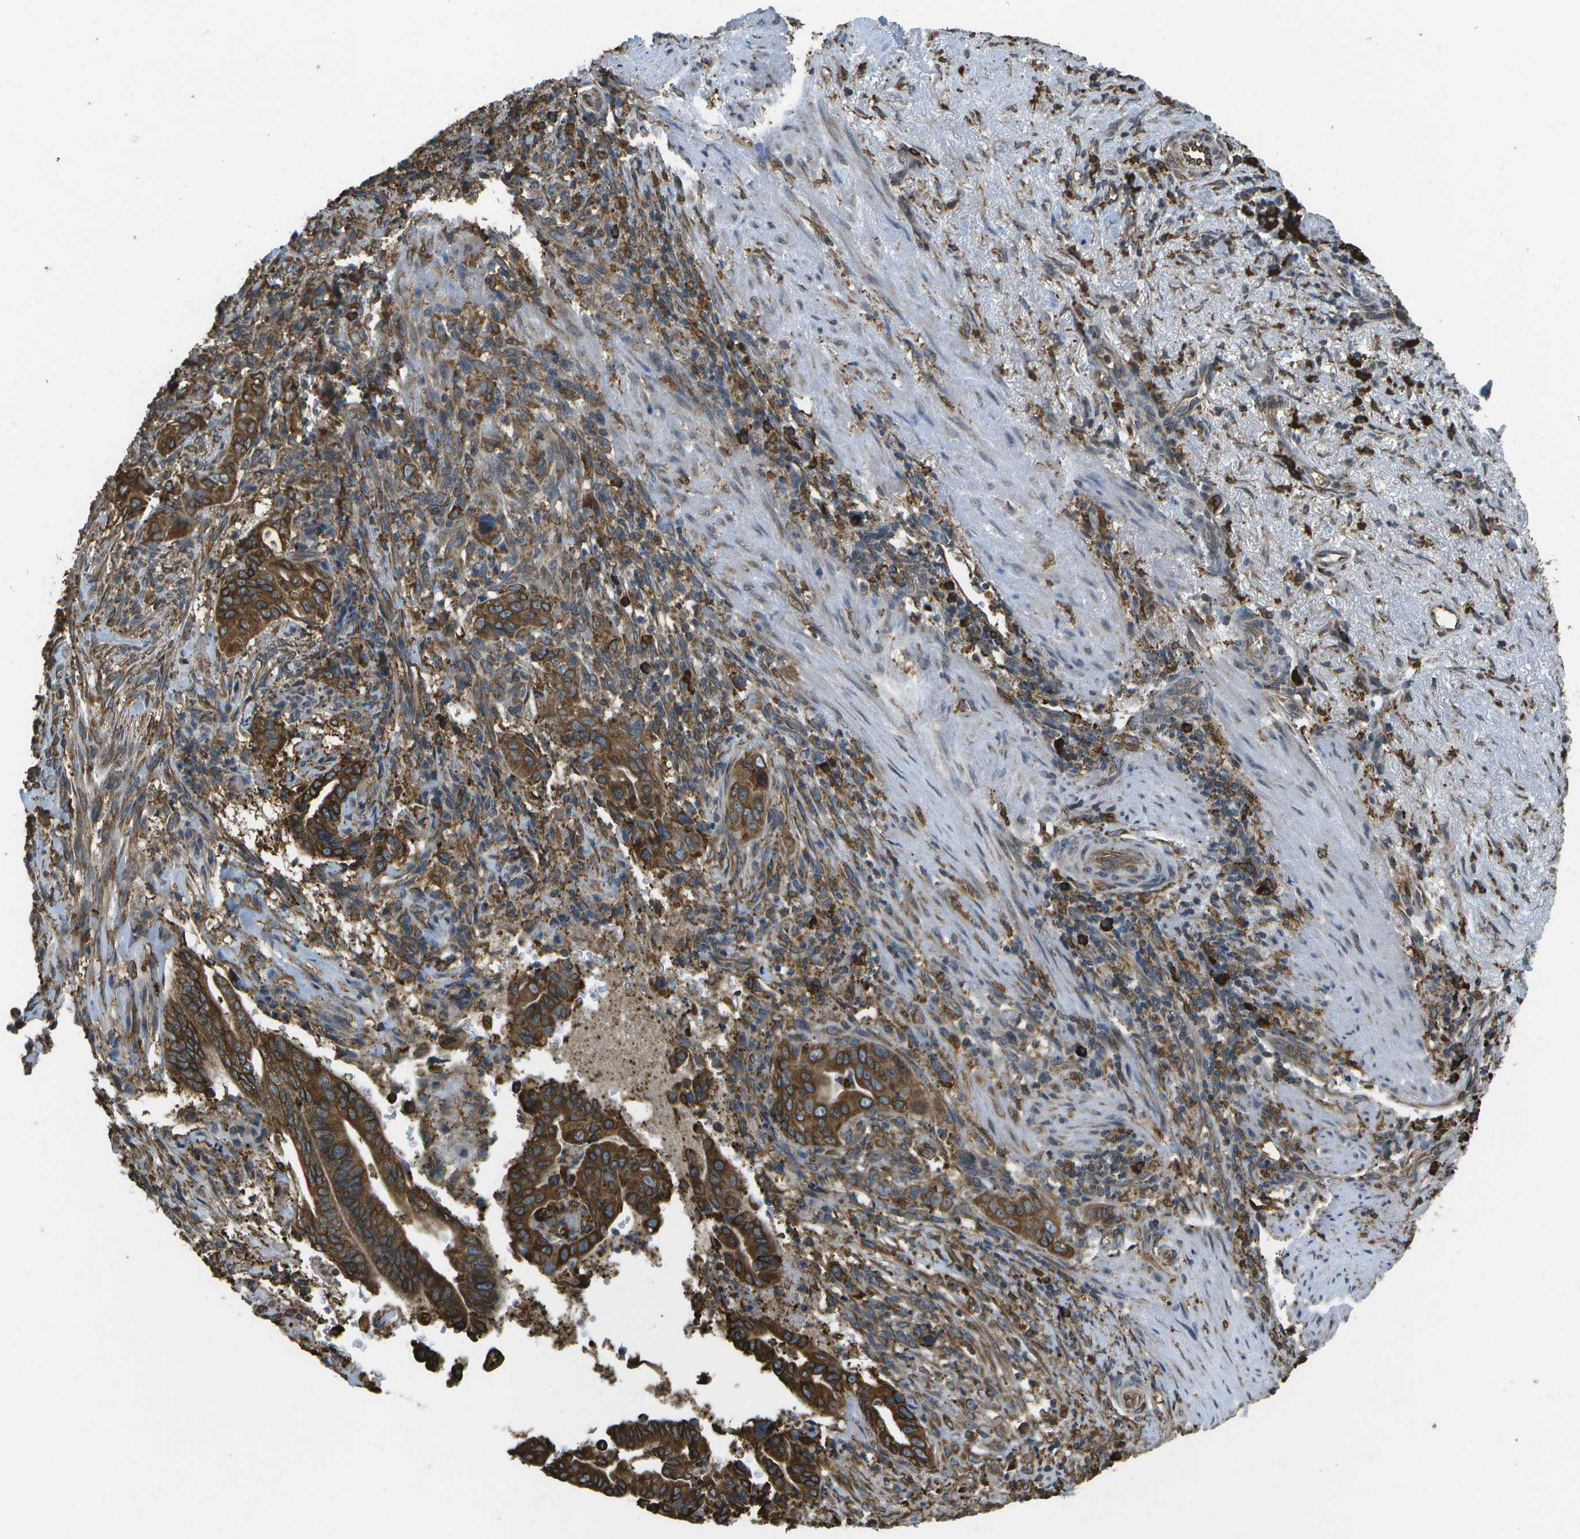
{"staining": {"intensity": "strong", "quantity": ">75%", "location": "cytoplasmic/membranous"}, "tissue": "liver cancer", "cell_type": "Tumor cells", "image_type": "cancer", "snomed": [{"axis": "morphology", "description": "Cholangiocarcinoma"}, {"axis": "topography", "description": "Liver"}], "caption": "Brown immunohistochemical staining in liver cancer (cholangiocarcinoma) displays strong cytoplasmic/membranous staining in about >75% of tumor cells. (DAB = brown stain, brightfield microscopy at high magnification).", "gene": "PDIA4", "patient": {"sex": "female", "age": 67}}